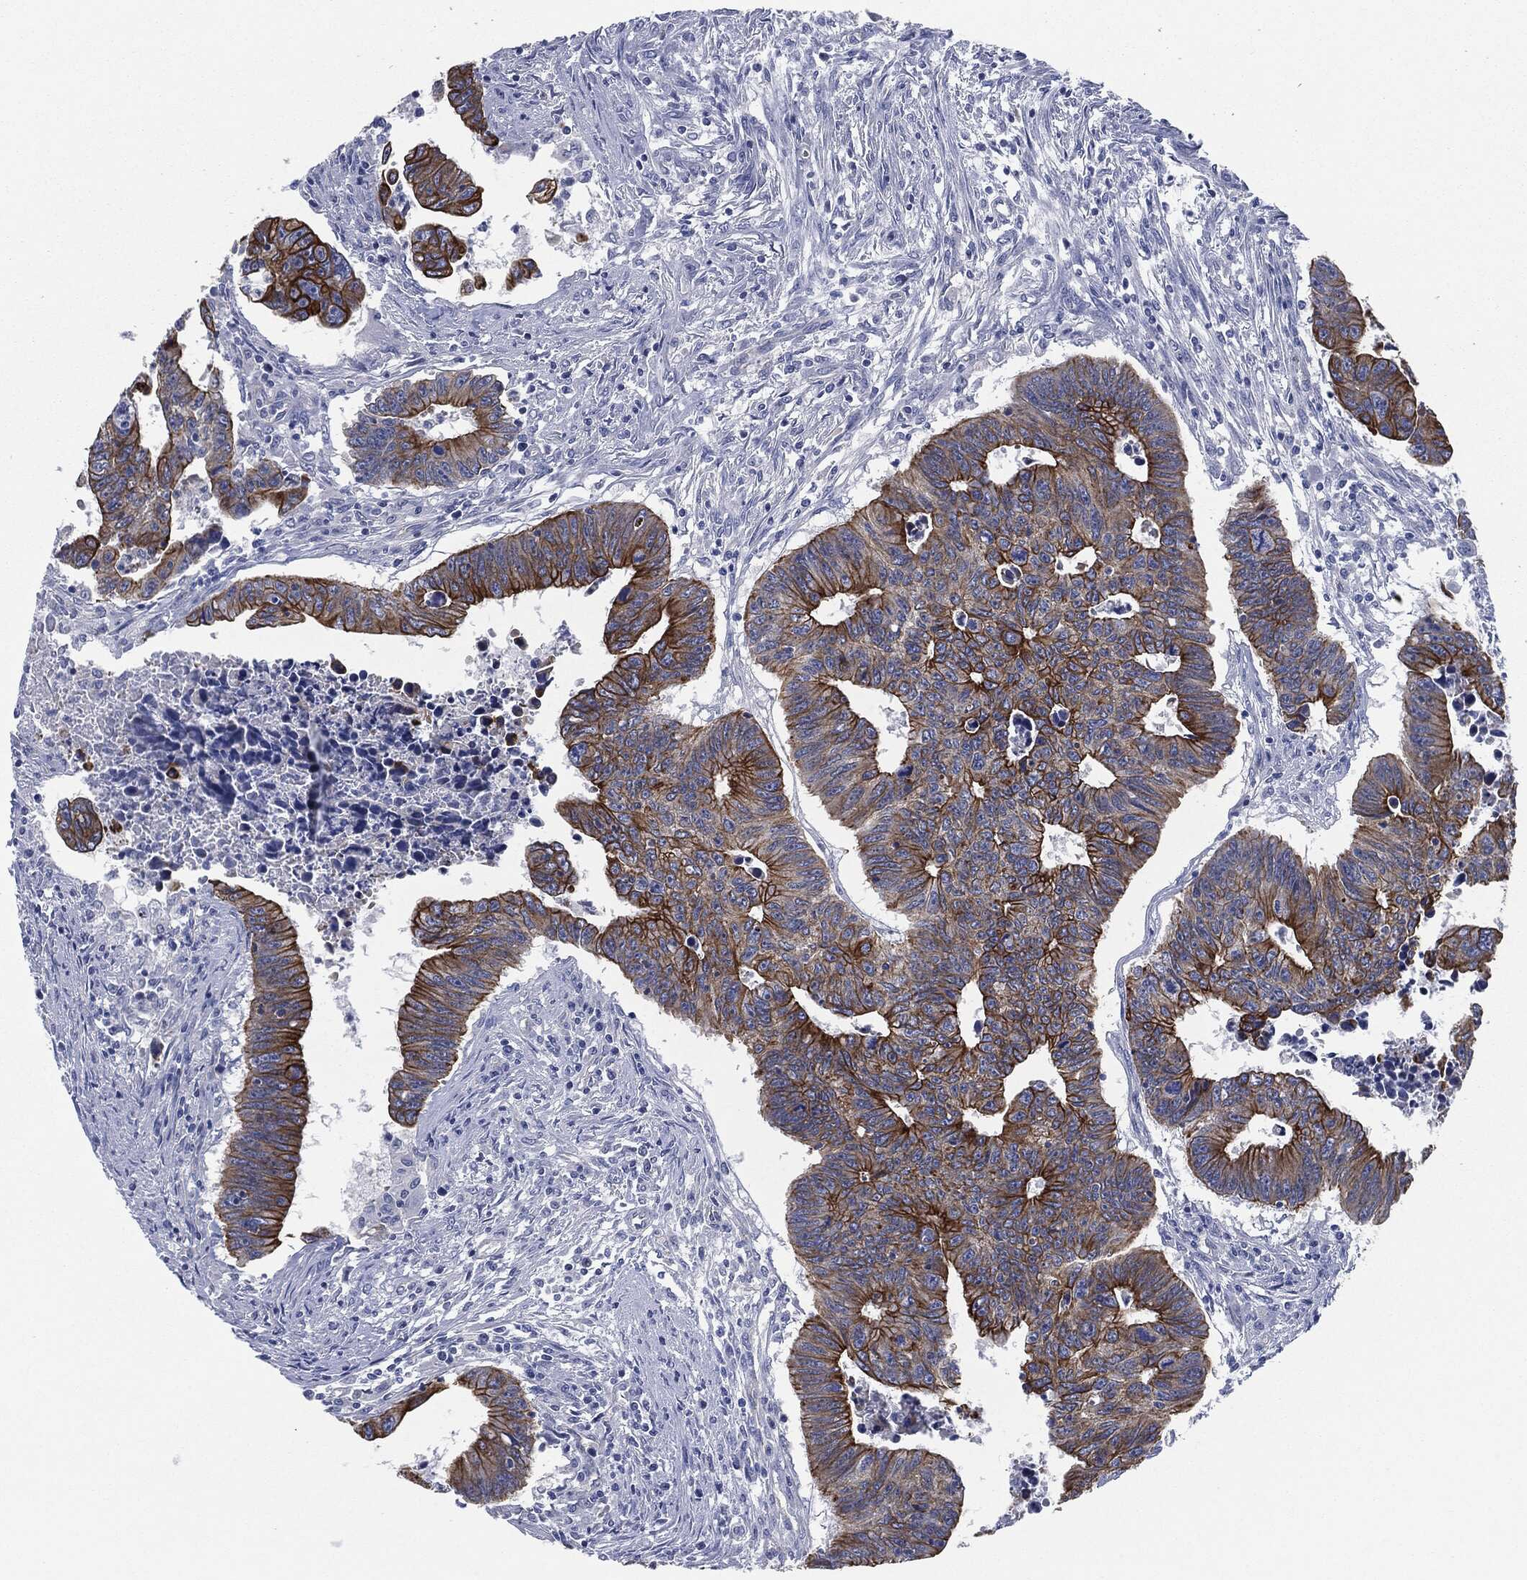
{"staining": {"intensity": "strong", "quantity": "25%-75%", "location": "cytoplasmic/membranous"}, "tissue": "colorectal cancer", "cell_type": "Tumor cells", "image_type": "cancer", "snomed": [{"axis": "morphology", "description": "Adenocarcinoma, NOS"}, {"axis": "topography", "description": "Rectum"}], "caption": "The photomicrograph demonstrates immunohistochemical staining of colorectal cancer (adenocarcinoma). There is strong cytoplasmic/membranous positivity is seen in about 25%-75% of tumor cells.", "gene": "SHROOM2", "patient": {"sex": "female", "age": 85}}